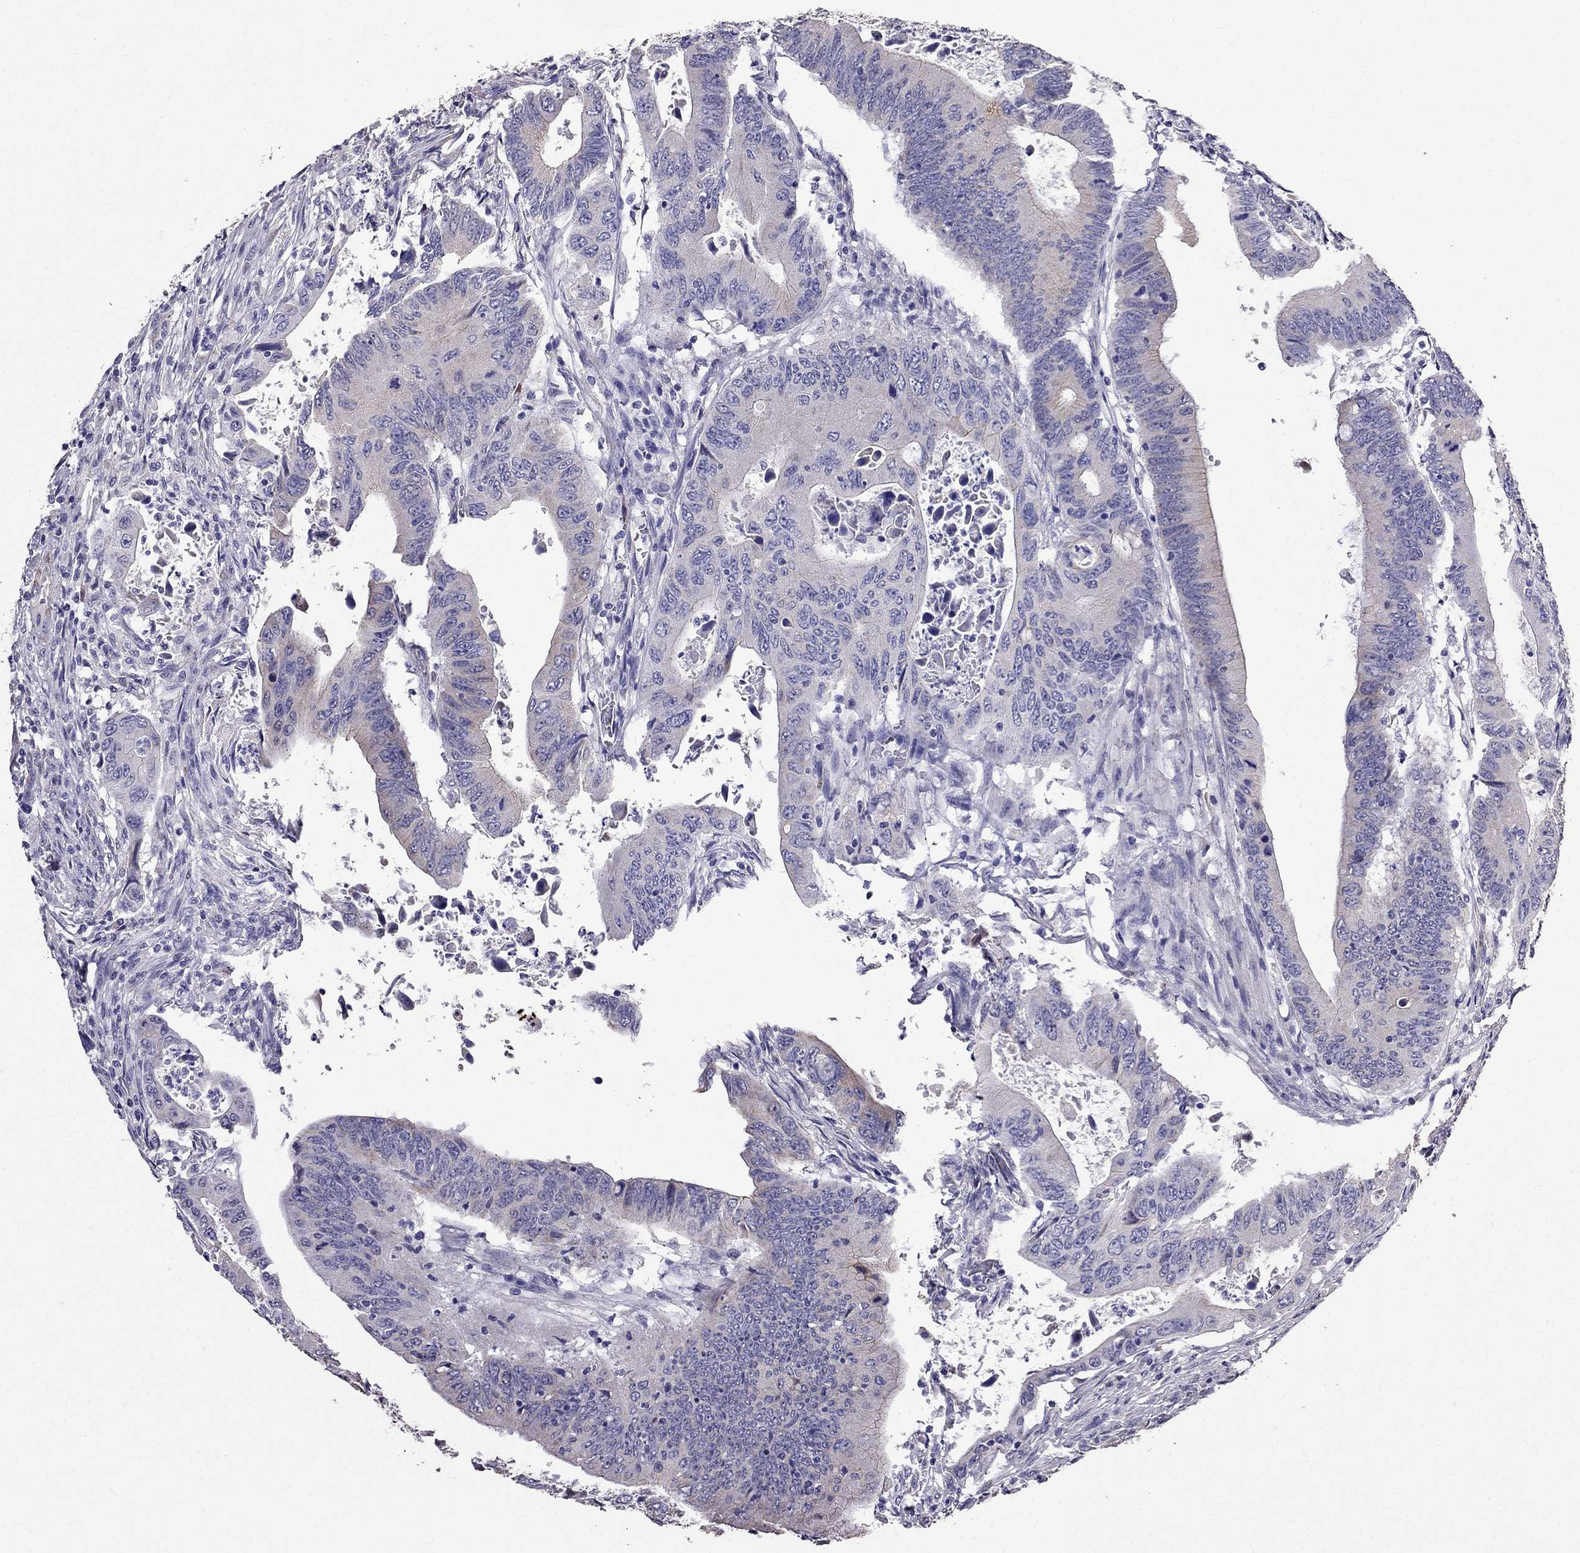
{"staining": {"intensity": "negative", "quantity": "none", "location": "none"}, "tissue": "colorectal cancer", "cell_type": "Tumor cells", "image_type": "cancer", "snomed": [{"axis": "morphology", "description": "Adenocarcinoma, NOS"}, {"axis": "topography", "description": "Colon"}], "caption": "This micrograph is of adenocarcinoma (colorectal) stained with IHC to label a protein in brown with the nuclei are counter-stained blue. There is no positivity in tumor cells. Brightfield microscopy of immunohistochemistry (IHC) stained with DAB (3,3'-diaminobenzidine) (brown) and hematoxylin (blue), captured at high magnification.", "gene": "AK5", "patient": {"sex": "female", "age": 90}}